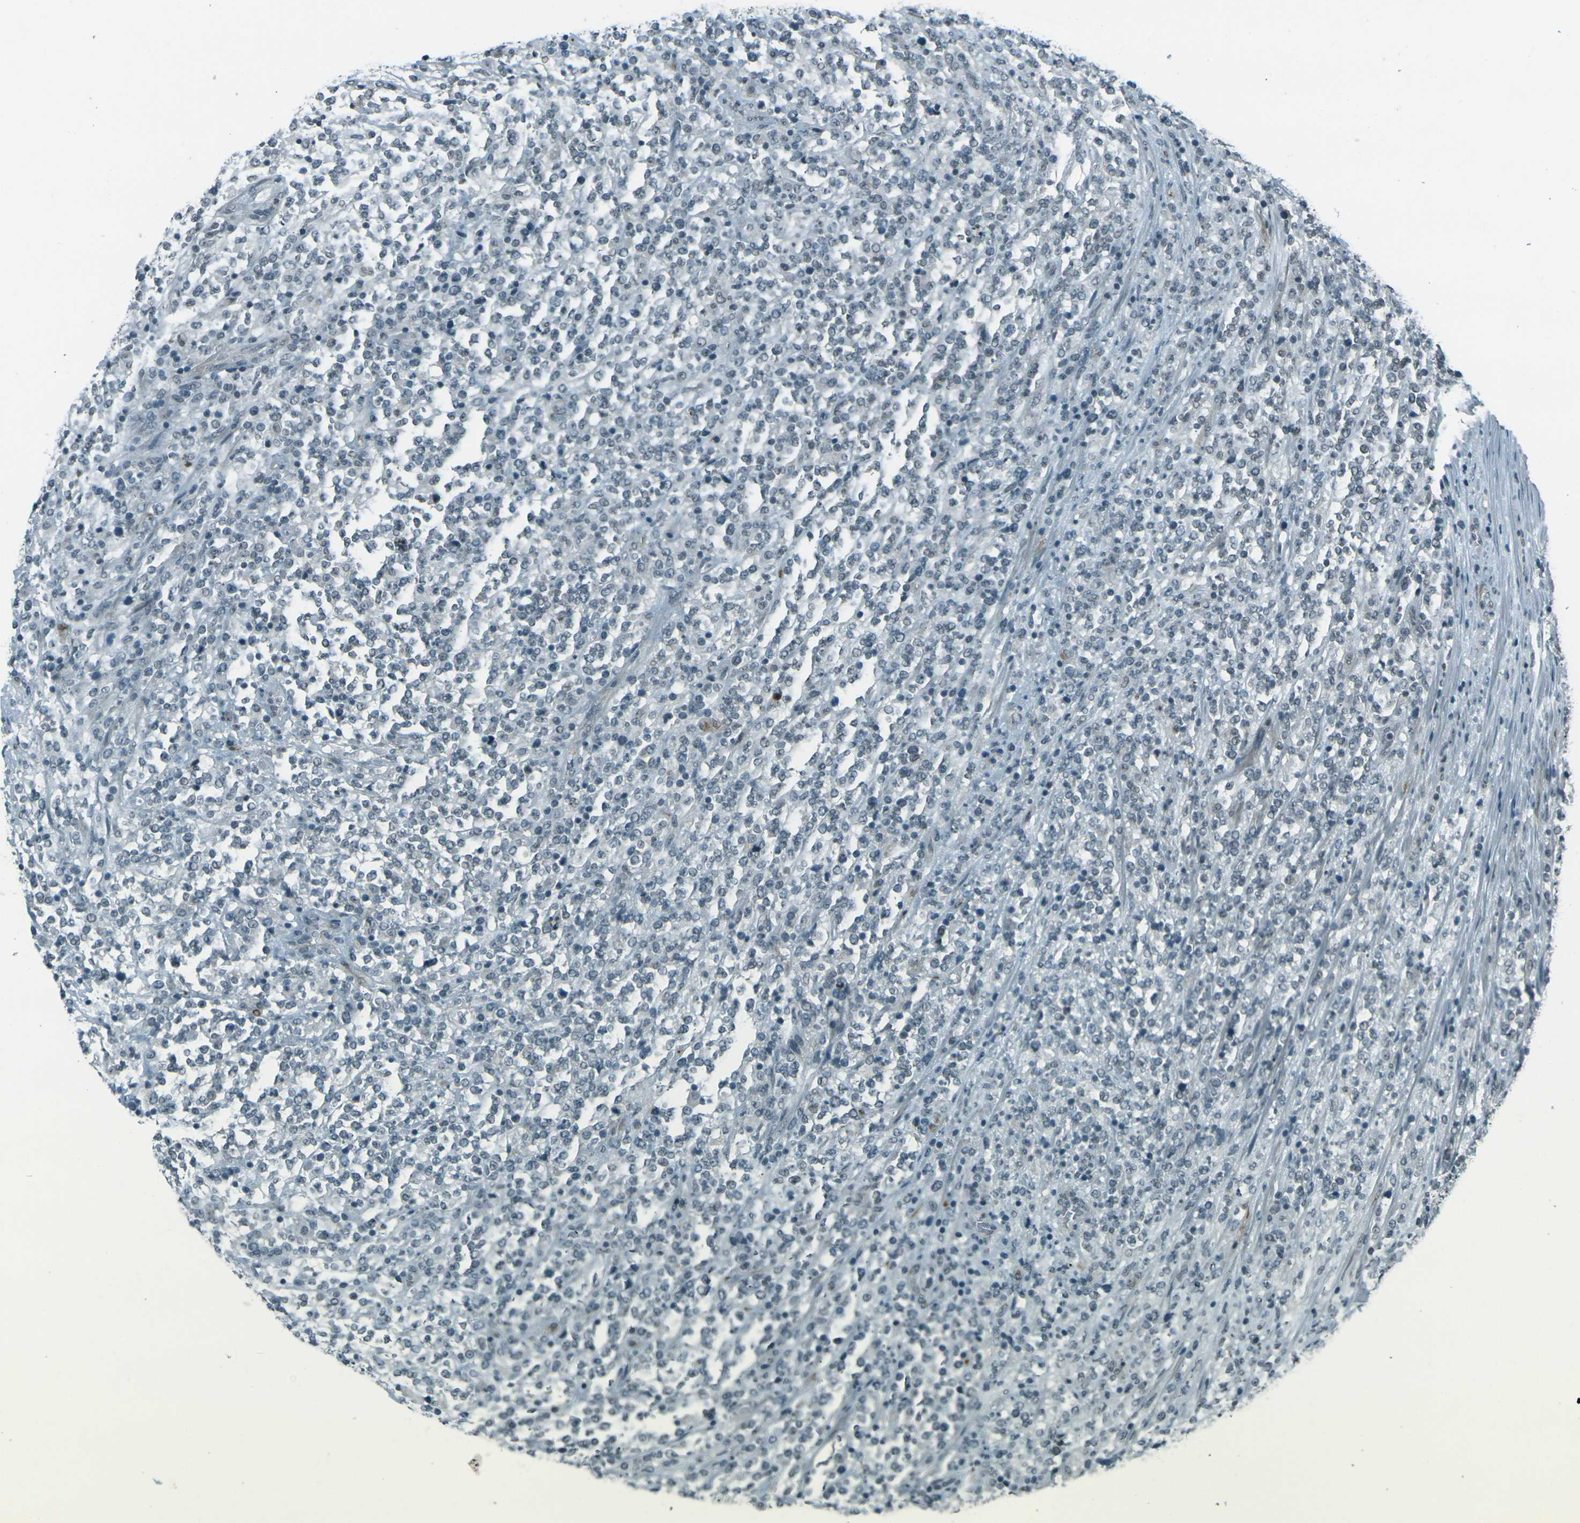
{"staining": {"intensity": "negative", "quantity": "none", "location": "none"}, "tissue": "lymphoma", "cell_type": "Tumor cells", "image_type": "cancer", "snomed": [{"axis": "morphology", "description": "Malignant lymphoma, non-Hodgkin's type, High grade"}, {"axis": "topography", "description": "Soft tissue"}], "caption": "Lymphoma was stained to show a protein in brown. There is no significant expression in tumor cells. The staining was performed using DAB (3,3'-diaminobenzidine) to visualize the protein expression in brown, while the nuclei were stained in blue with hematoxylin (Magnification: 20x).", "gene": "GPR19", "patient": {"sex": "male", "age": 18}}